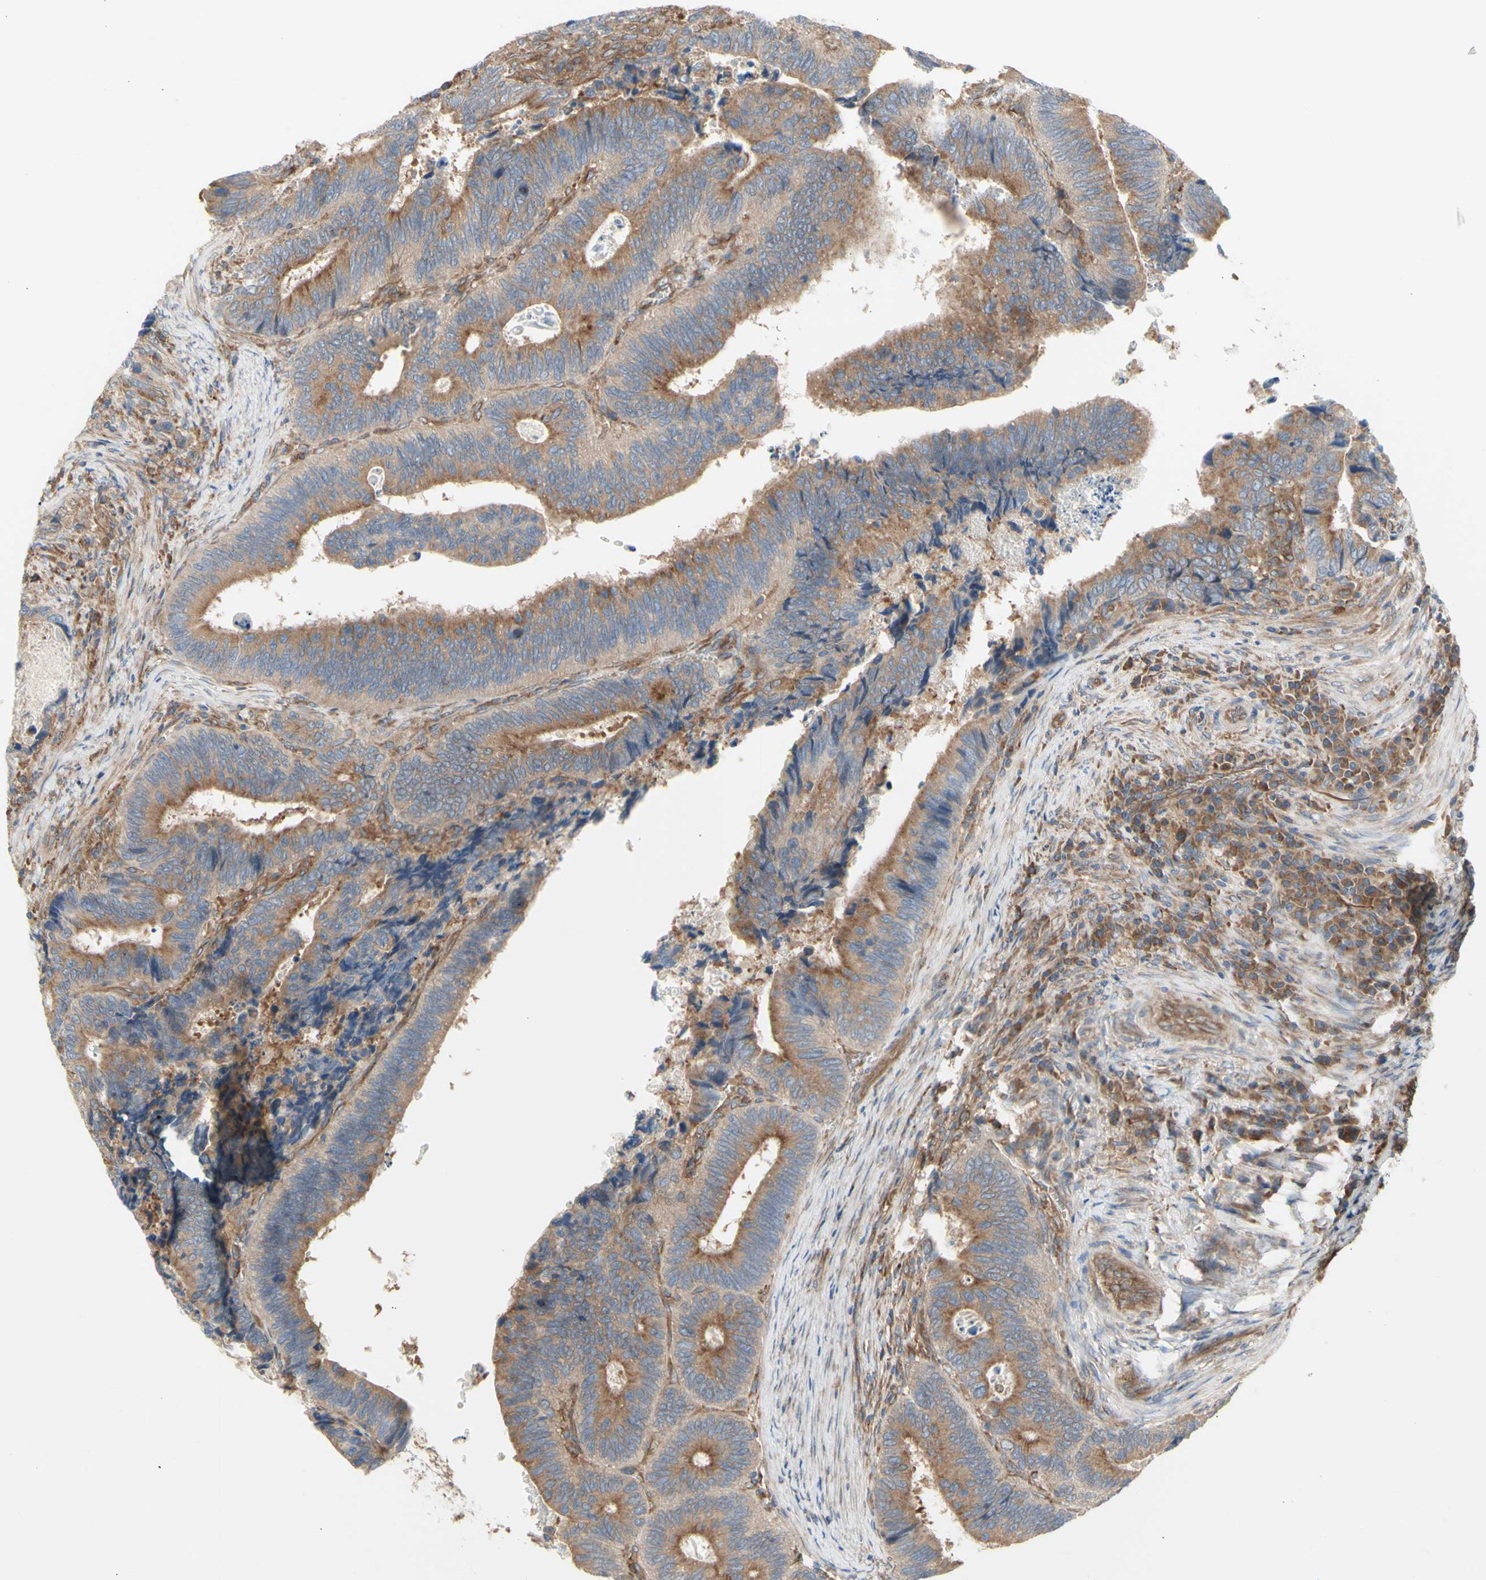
{"staining": {"intensity": "moderate", "quantity": ">75%", "location": "cytoplasmic/membranous"}, "tissue": "colorectal cancer", "cell_type": "Tumor cells", "image_type": "cancer", "snomed": [{"axis": "morphology", "description": "Inflammation, NOS"}, {"axis": "morphology", "description": "Adenocarcinoma, NOS"}, {"axis": "topography", "description": "Colon"}], "caption": "Protein expression analysis of human colorectal cancer reveals moderate cytoplasmic/membranous positivity in approximately >75% of tumor cells.", "gene": "KLC1", "patient": {"sex": "male", "age": 72}}